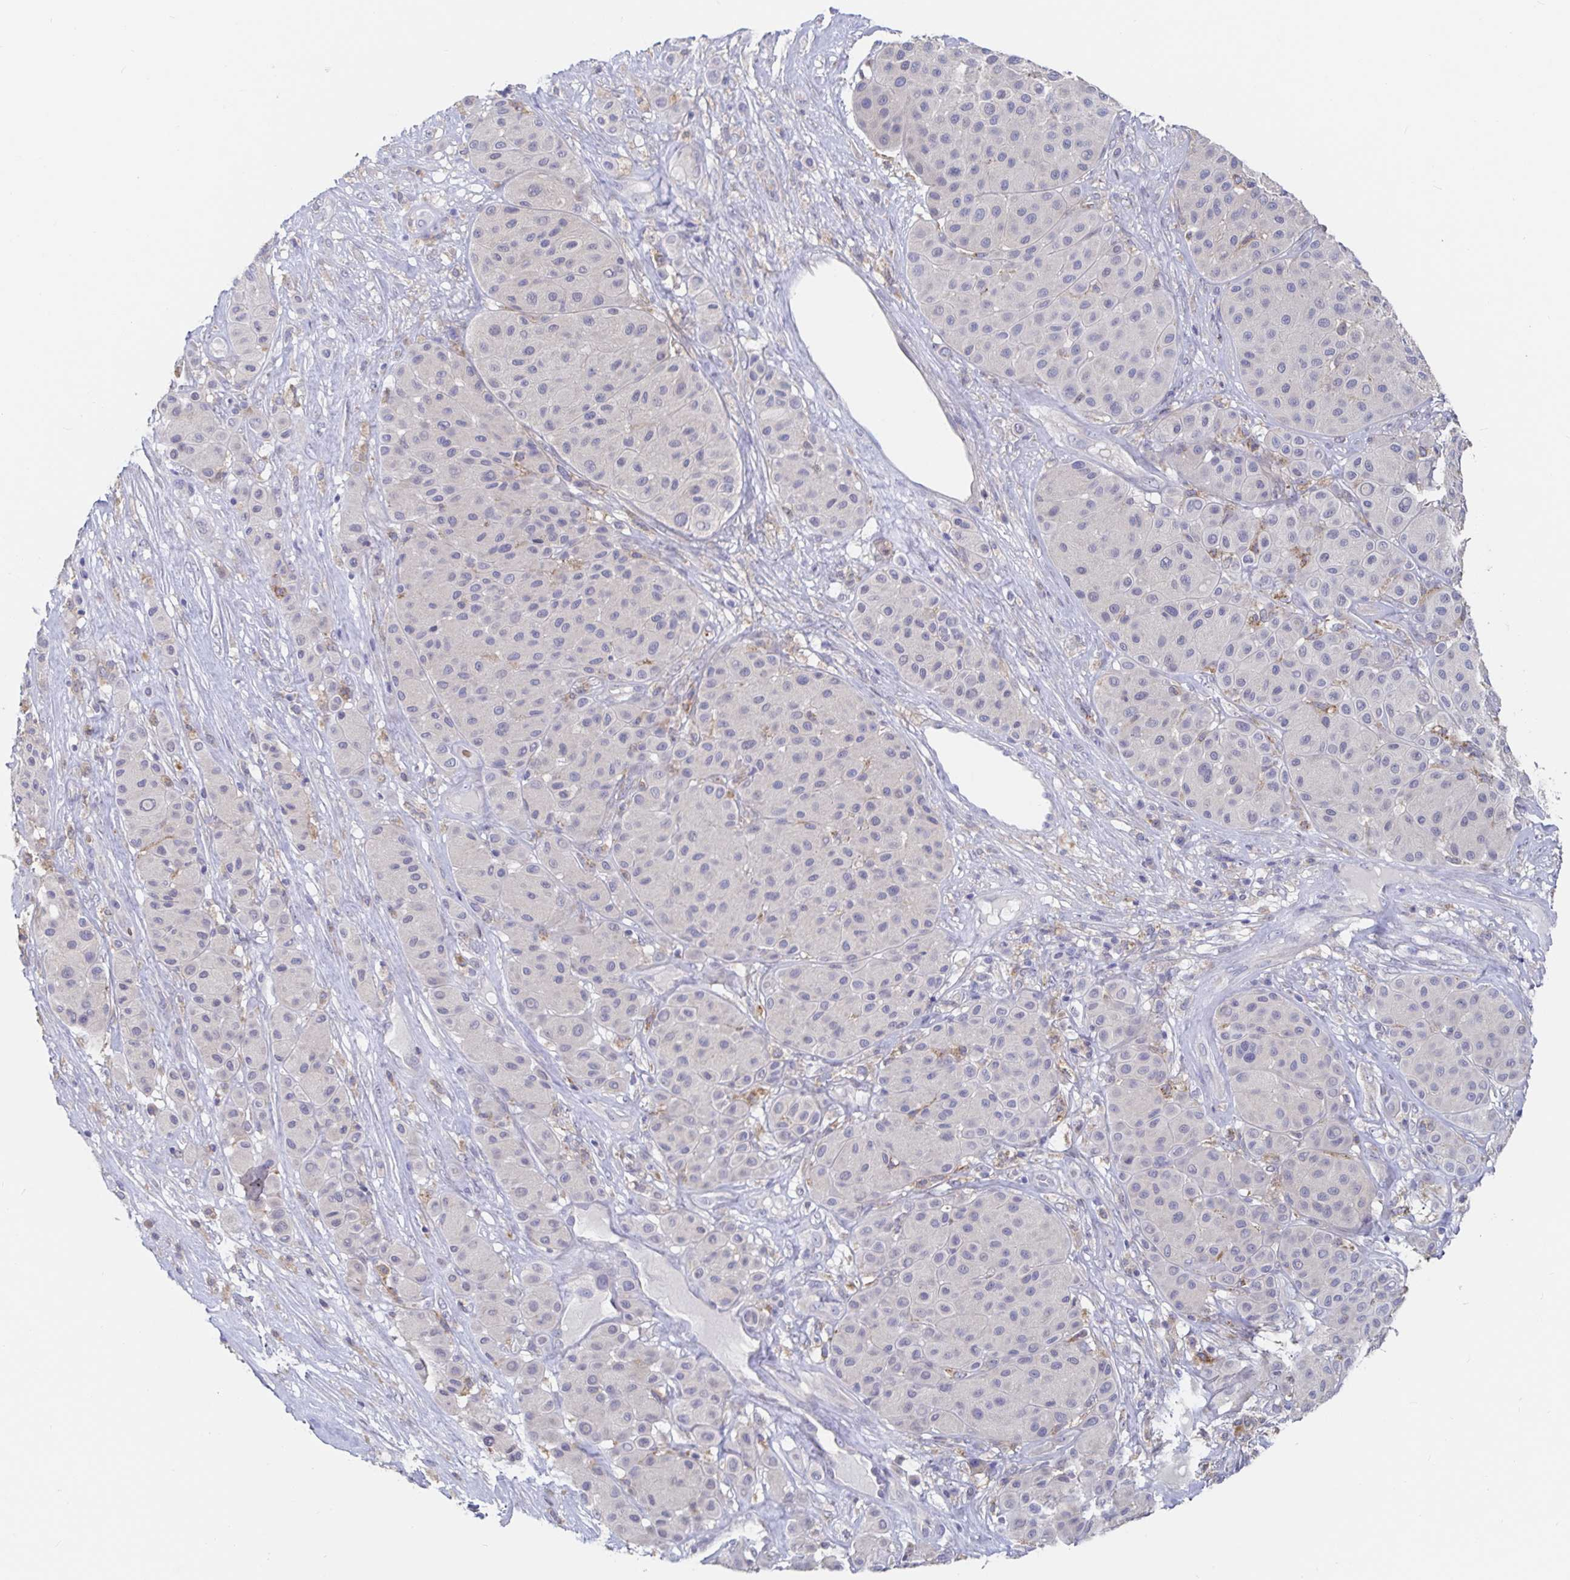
{"staining": {"intensity": "negative", "quantity": "none", "location": "none"}, "tissue": "melanoma", "cell_type": "Tumor cells", "image_type": "cancer", "snomed": [{"axis": "morphology", "description": "Malignant melanoma, Metastatic site"}, {"axis": "topography", "description": "Smooth muscle"}], "caption": "Protein analysis of malignant melanoma (metastatic site) demonstrates no significant expression in tumor cells.", "gene": "SPPL3", "patient": {"sex": "male", "age": 41}}